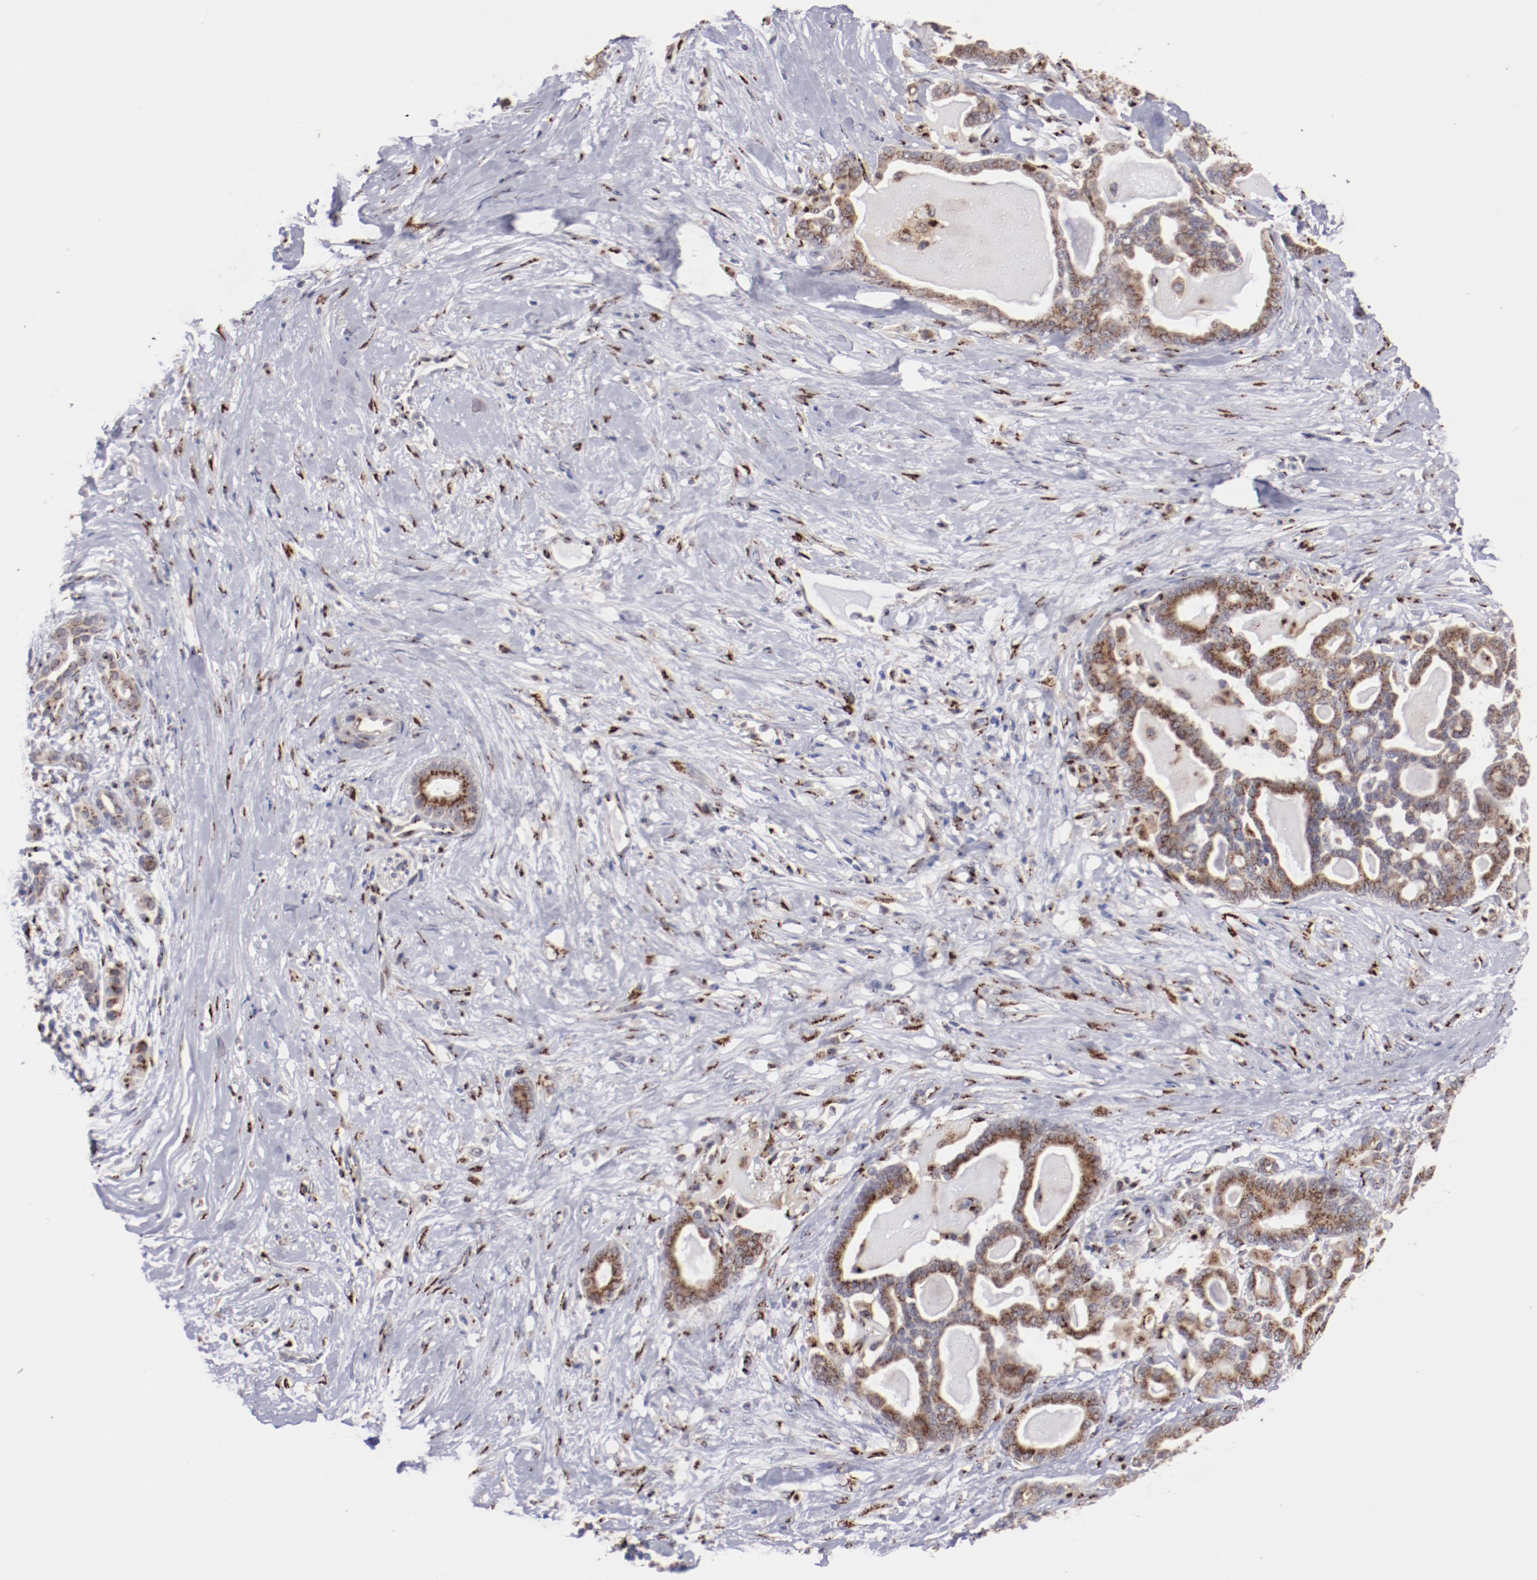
{"staining": {"intensity": "strong", "quantity": ">75%", "location": "cytoplasmic/membranous"}, "tissue": "pancreatic cancer", "cell_type": "Tumor cells", "image_type": "cancer", "snomed": [{"axis": "morphology", "description": "Adenocarcinoma, NOS"}, {"axis": "topography", "description": "Pancreas"}], "caption": "The histopathology image displays immunohistochemical staining of pancreatic cancer (adenocarcinoma). There is strong cytoplasmic/membranous expression is identified in about >75% of tumor cells. Using DAB (3,3'-diaminobenzidine) (brown) and hematoxylin (blue) stains, captured at high magnification using brightfield microscopy.", "gene": "GOLIM4", "patient": {"sex": "male", "age": 63}}